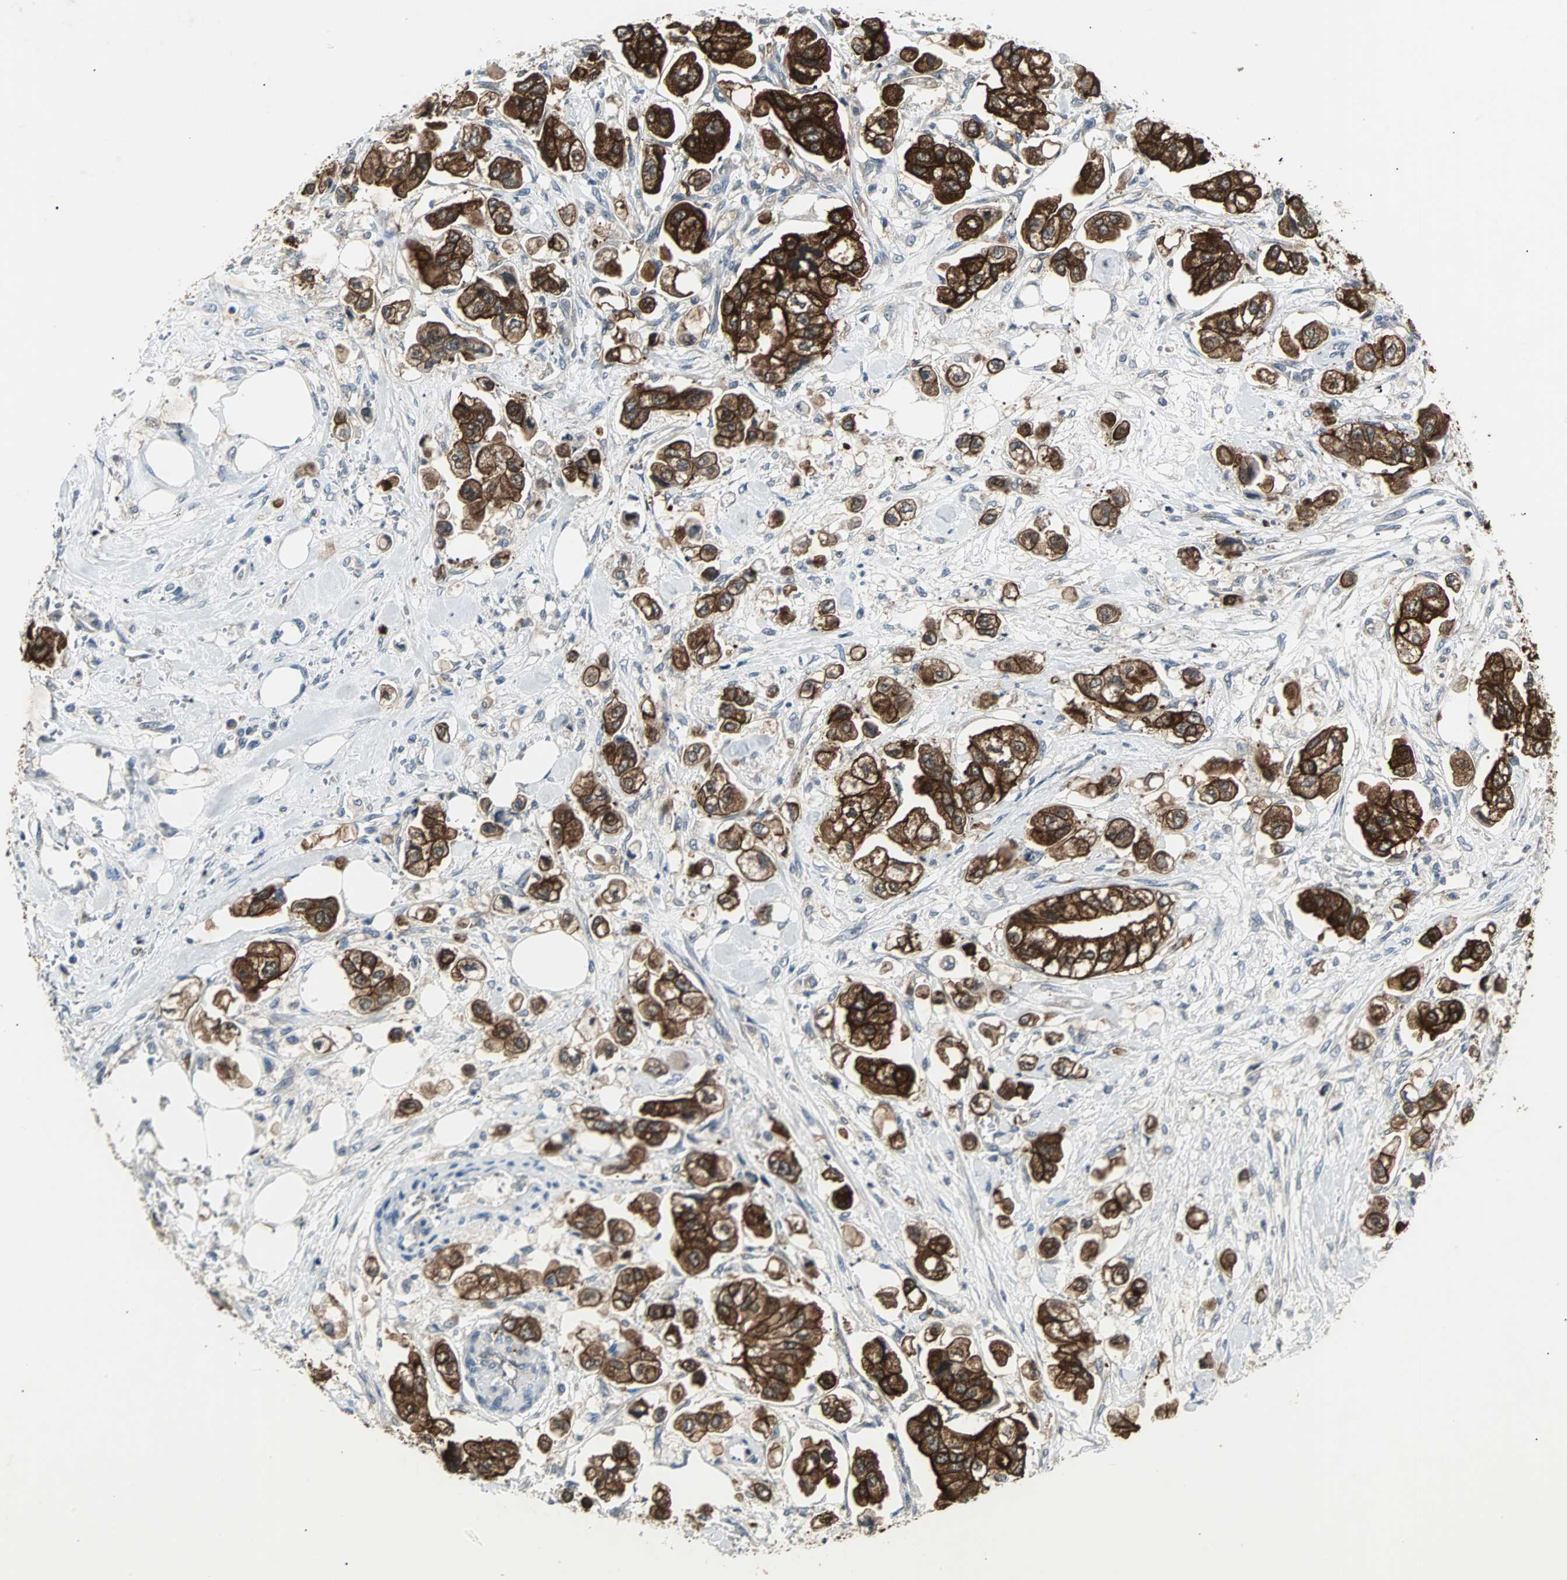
{"staining": {"intensity": "strong", "quantity": ">75%", "location": "cytoplasmic/membranous"}, "tissue": "stomach cancer", "cell_type": "Tumor cells", "image_type": "cancer", "snomed": [{"axis": "morphology", "description": "Adenocarcinoma, NOS"}, {"axis": "topography", "description": "Stomach"}], "caption": "A high amount of strong cytoplasmic/membranous staining is seen in approximately >75% of tumor cells in stomach adenocarcinoma tissue.", "gene": "CMC2", "patient": {"sex": "male", "age": 62}}